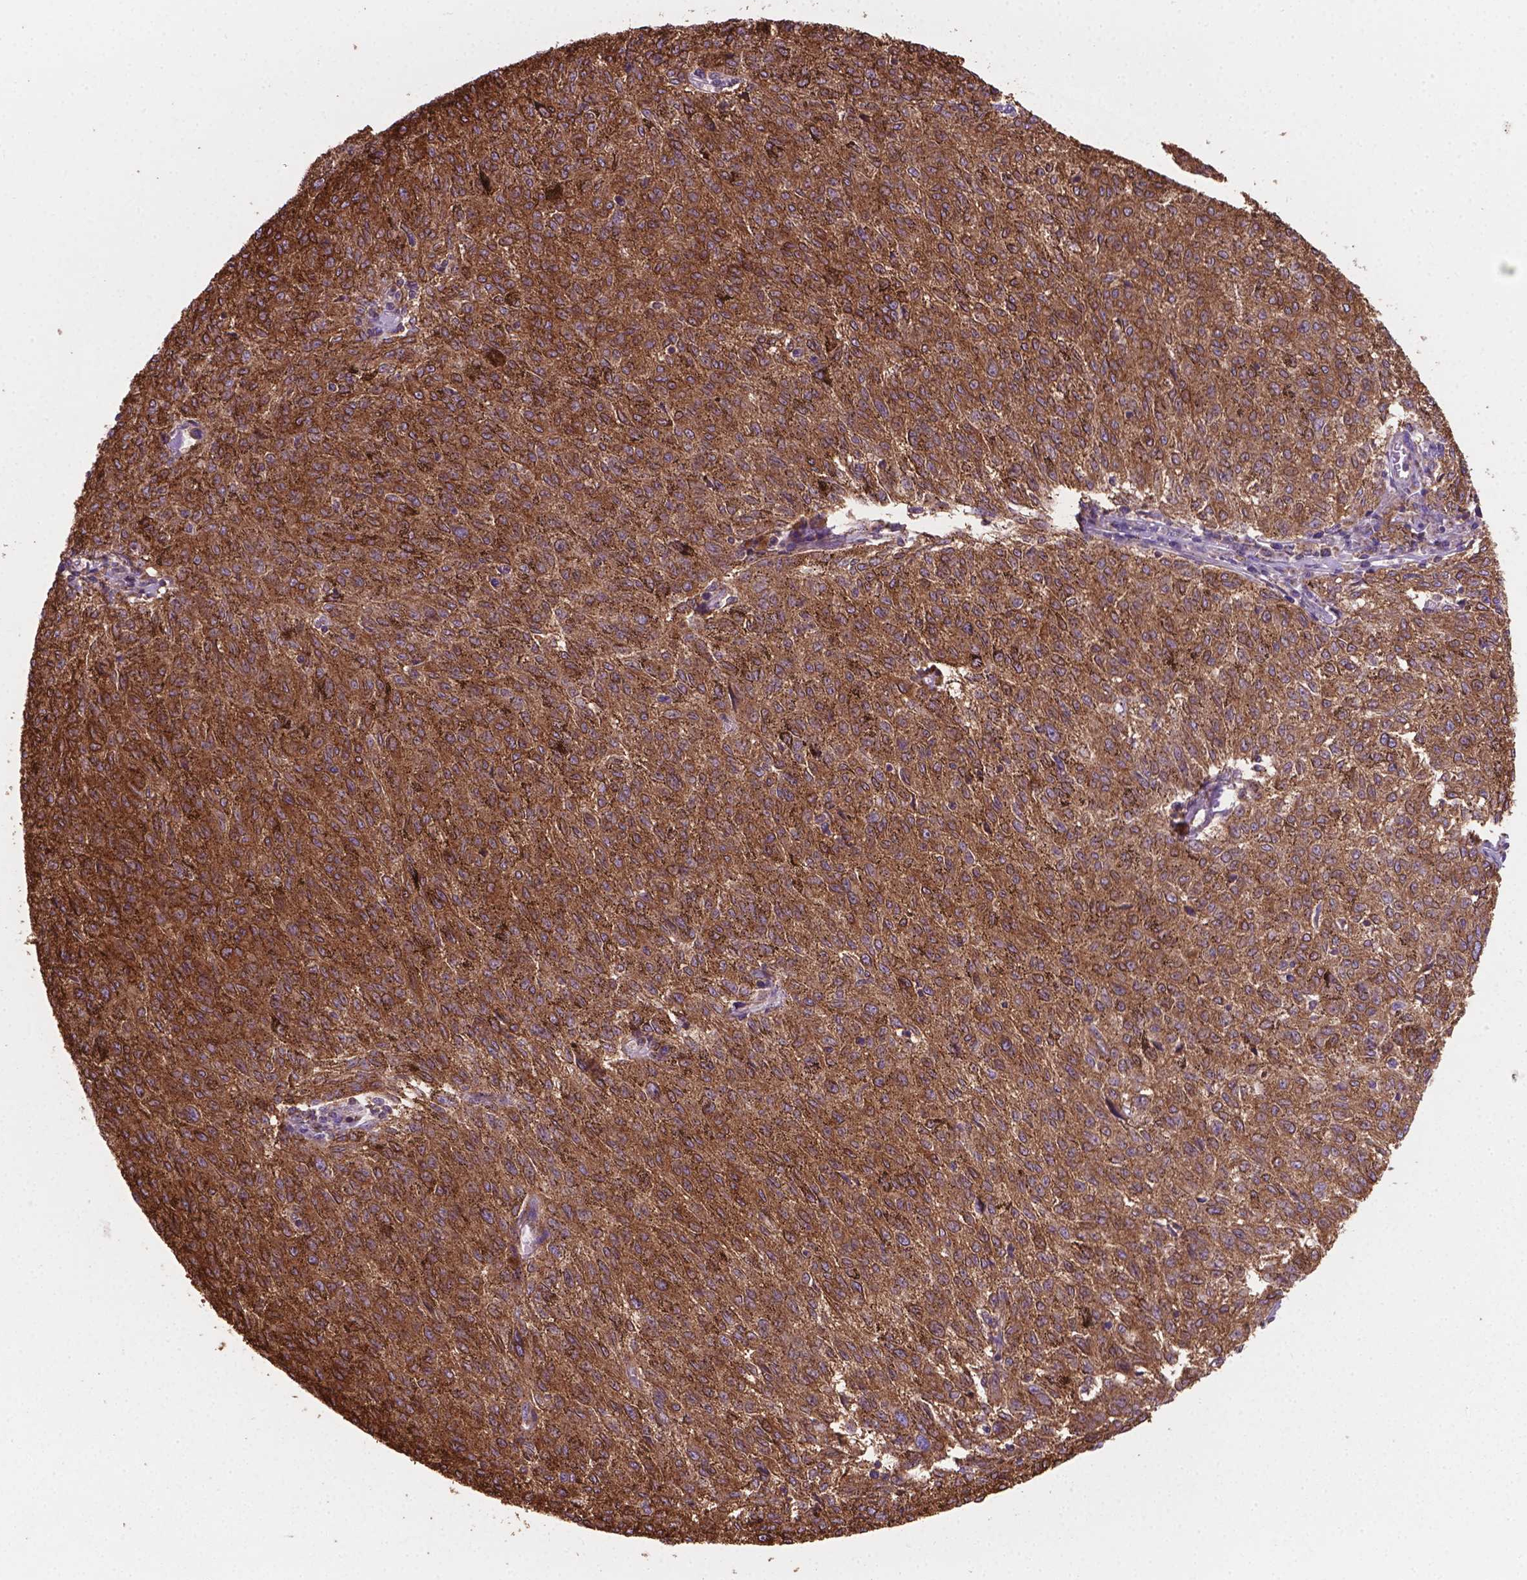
{"staining": {"intensity": "strong", "quantity": ">75%", "location": "cytoplasmic/membranous"}, "tissue": "melanoma", "cell_type": "Tumor cells", "image_type": "cancer", "snomed": [{"axis": "morphology", "description": "Malignant melanoma, NOS"}, {"axis": "topography", "description": "Skin"}], "caption": "IHC (DAB (3,3'-diaminobenzidine)) staining of human malignant melanoma demonstrates strong cytoplasmic/membranous protein expression in approximately >75% of tumor cells. (Brightfield microscopy of DAB IHC at high magnification).", "gene": "TCAF1", "patient": {"sex": "female", "age": 72}}